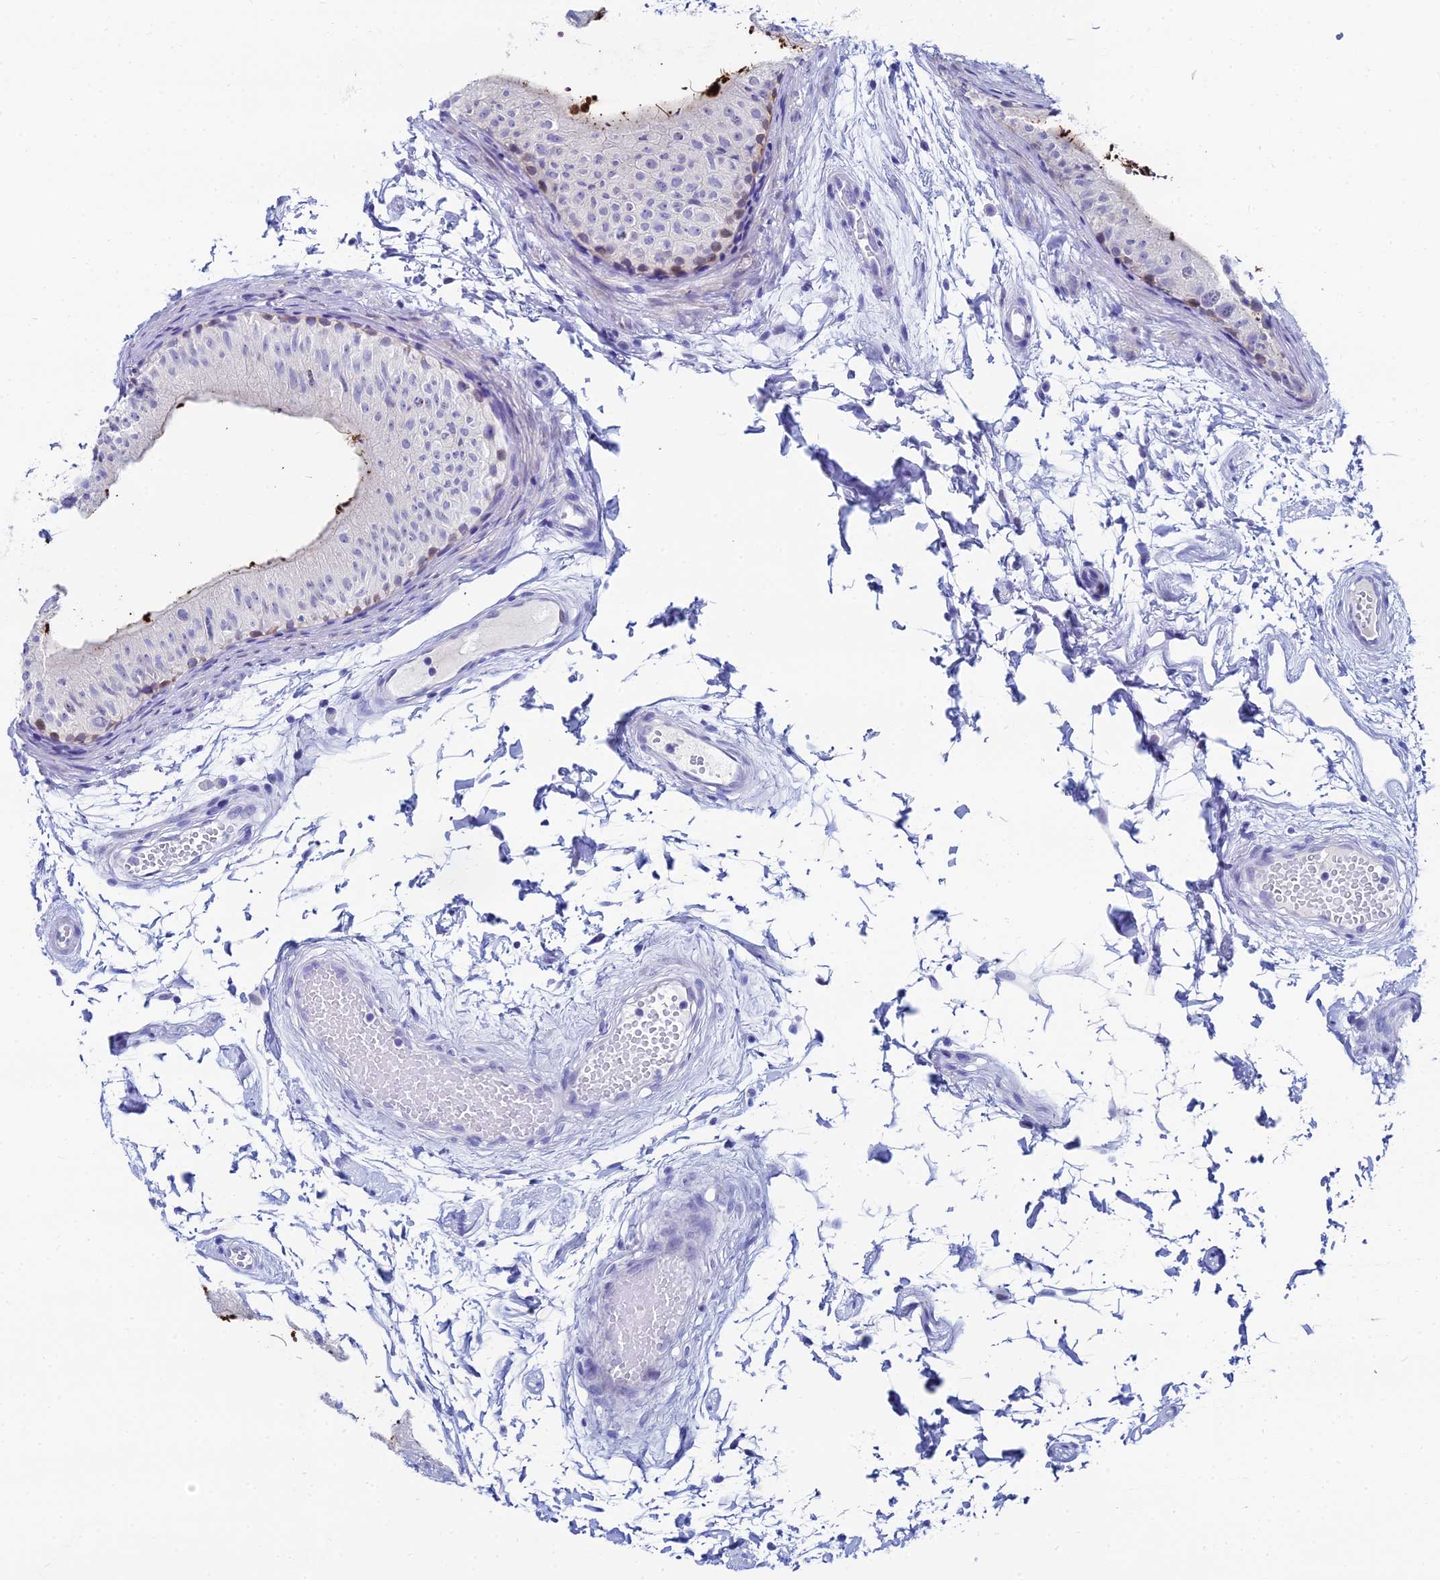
{"staining": {"intensity": "weak", "quantity": "<25%", "location": "cytoplasmic/membranous"}, "tissue": "epididymis", "cell_type": "Glandular cells", "image_type": "normal", "snomed": [{"axis": "morphology", "description": "Normal tissue, NOS"}, {"axis": "topography", "description": "Epididymis"}], "caption": "Human epididymis stained for a protein using immunohistochemistry exhibits no positivity in glandular cells.", "gene": "HSPA1L", "patient": {"sex": "male", "age": 50}}